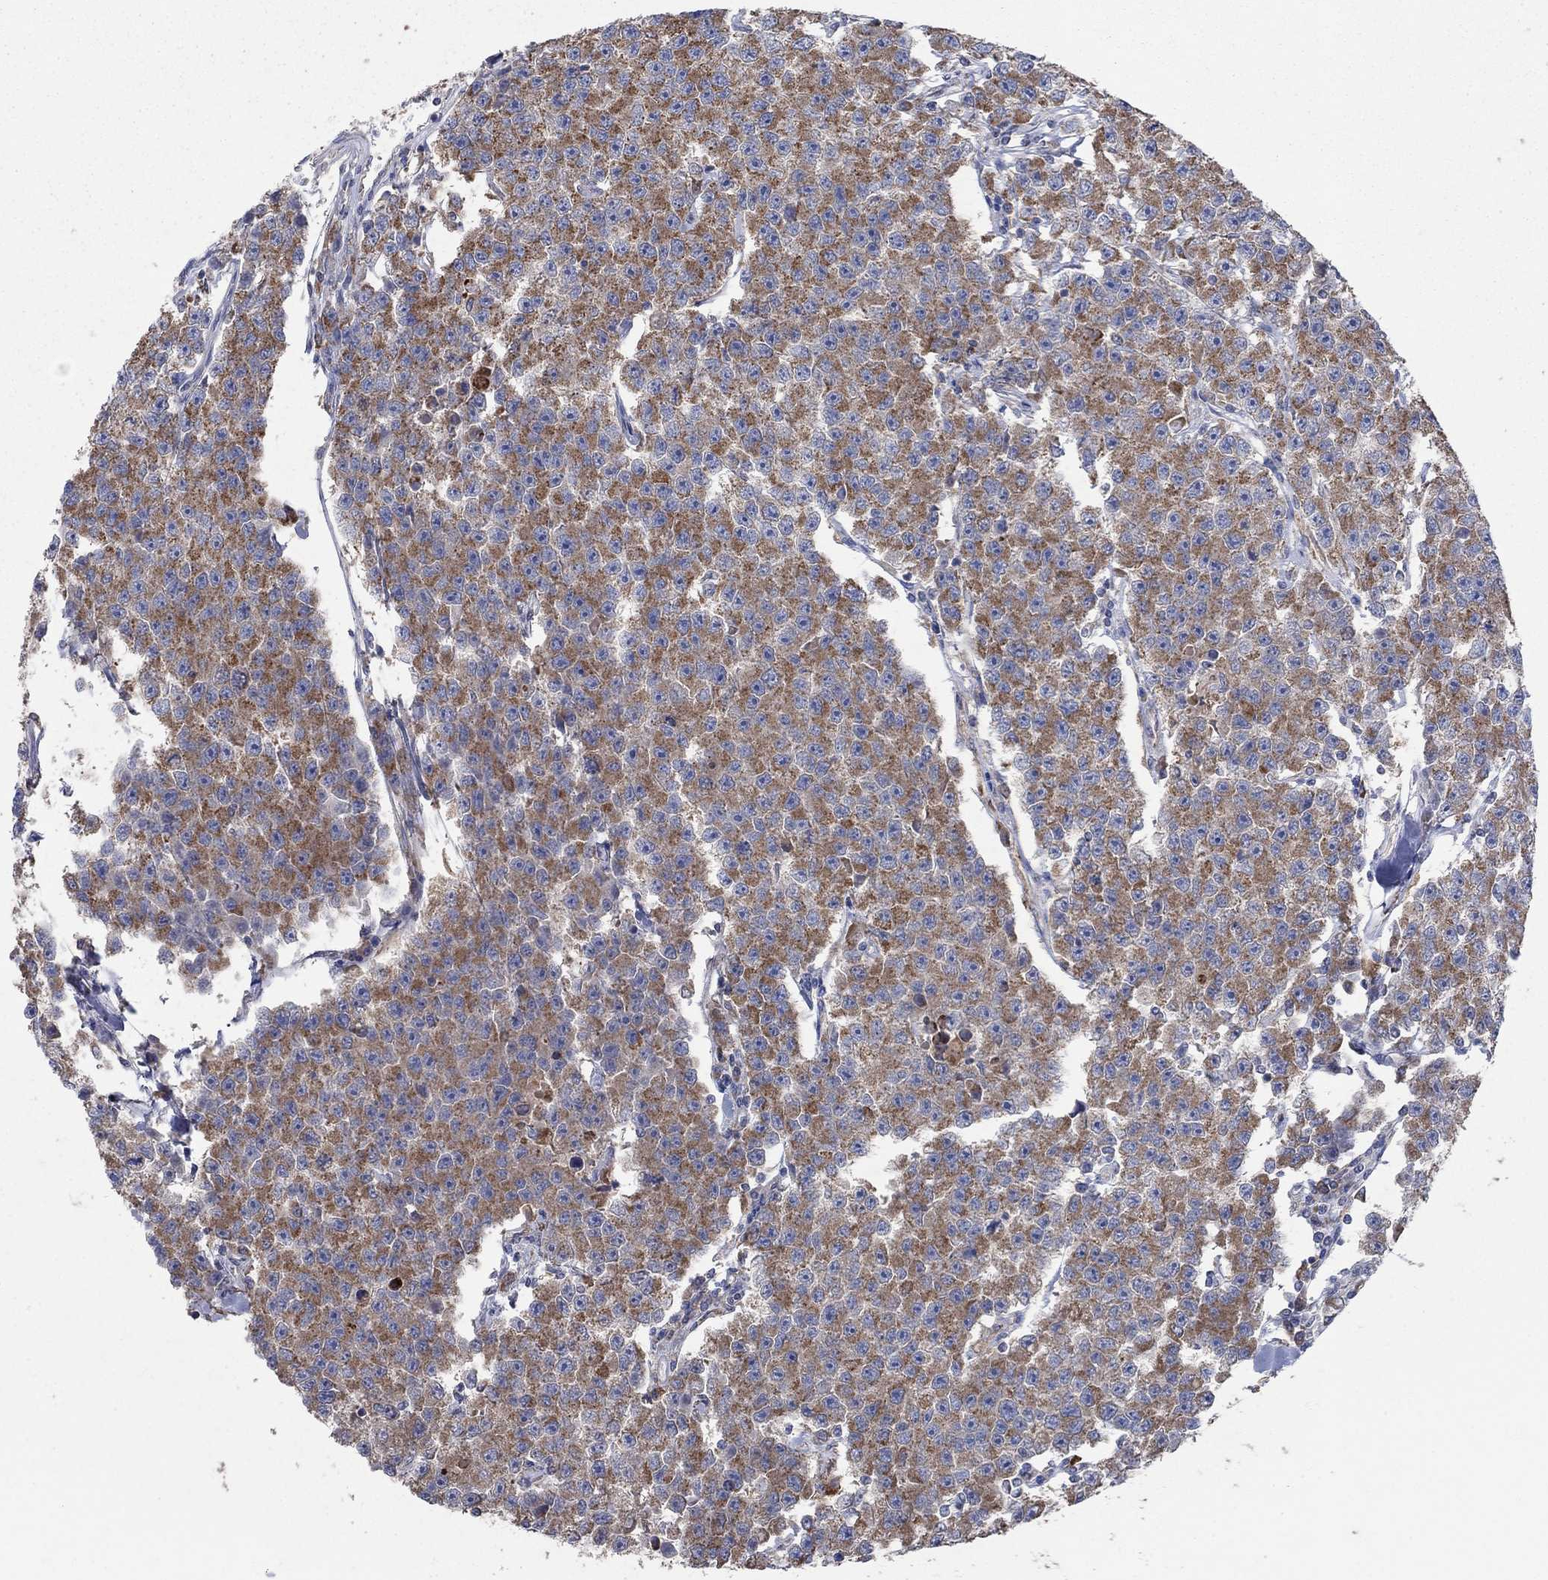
{"staining": {"intensity": "moderate", "quantity": ">75%", "location": "cytoplasmic/membranous"}, "tissue": "testis cancer", "cell_type": "Tumor cells", "image_type": "cancer", "snomed": [{"axis": "morphology", "description": "Seminoma, NOS"}, {"axis": "topography", "description": "Testis"}], "caption": "This histopathology image demonstrates immunohistochemistry staining of human testis cancer, with medium moderate cytoplasmic/membranous staining in approximately >75% of tumor cells.", "gene": "NCEH1", "patient": {"sex": "male", "age": 59}}